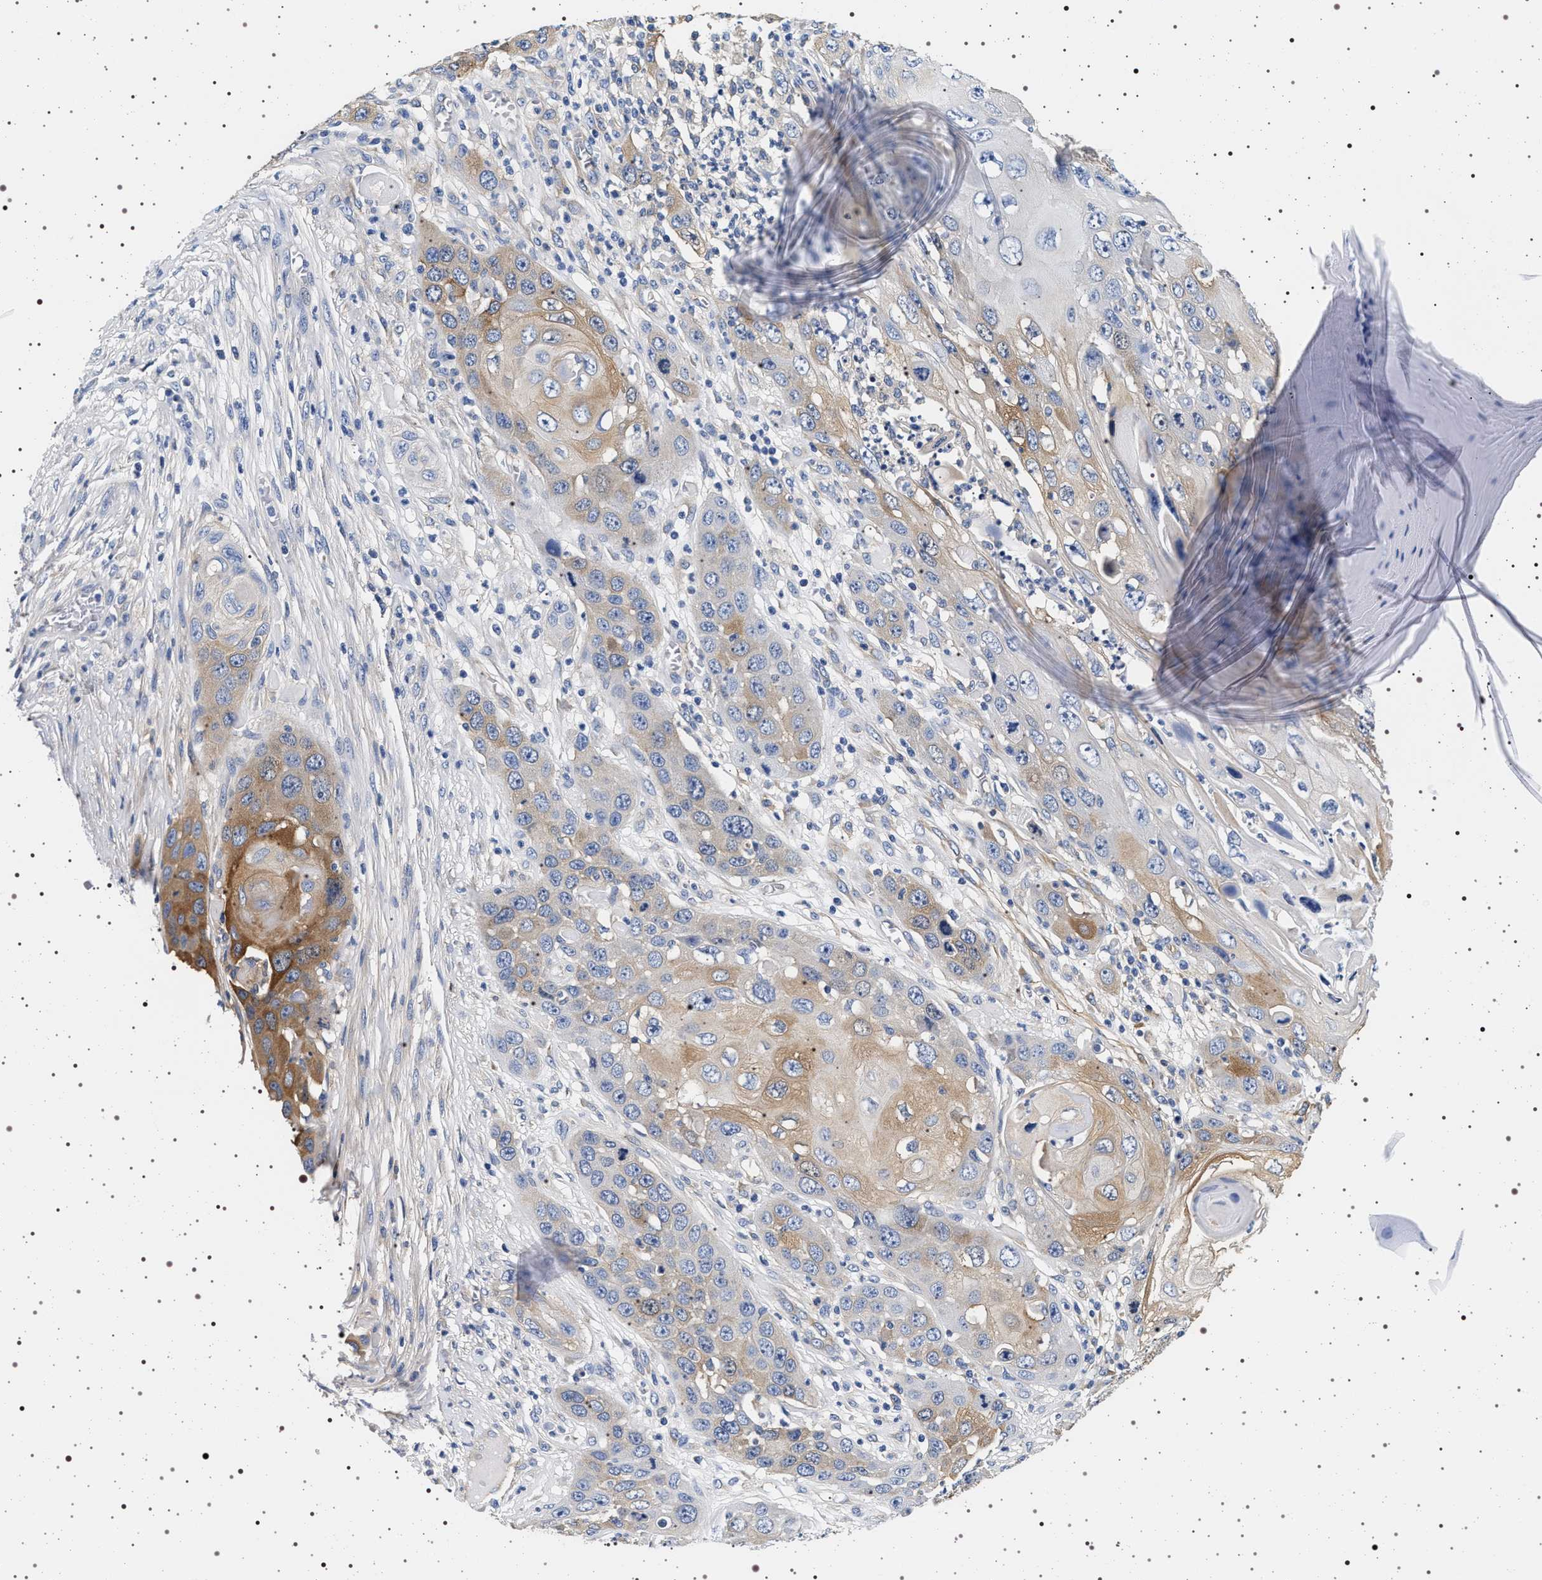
{"staining": {"intensity": "moderate", "quantity": "25%-75%", "location": "cytoplasmic/membranous"}, "tissue": "skin cancer", "cell_type": "Tumor cells", "image_type": "cancer", "snomed": [{"axis": "morphology", "description": "Squamous cell carcinoma, NOS"}, {"axis": "topography", "description": "Skin"}], "caption": "Skin cancer (squamous cell carcinoma) was stained to show a protein in brown. There is medium levels of moderate cytoplasmic/membranous staining in approximately 25%-75% of tumor cells.", "gene": "HSD17B1", "patient": {"sex": "male", "age": 55}}